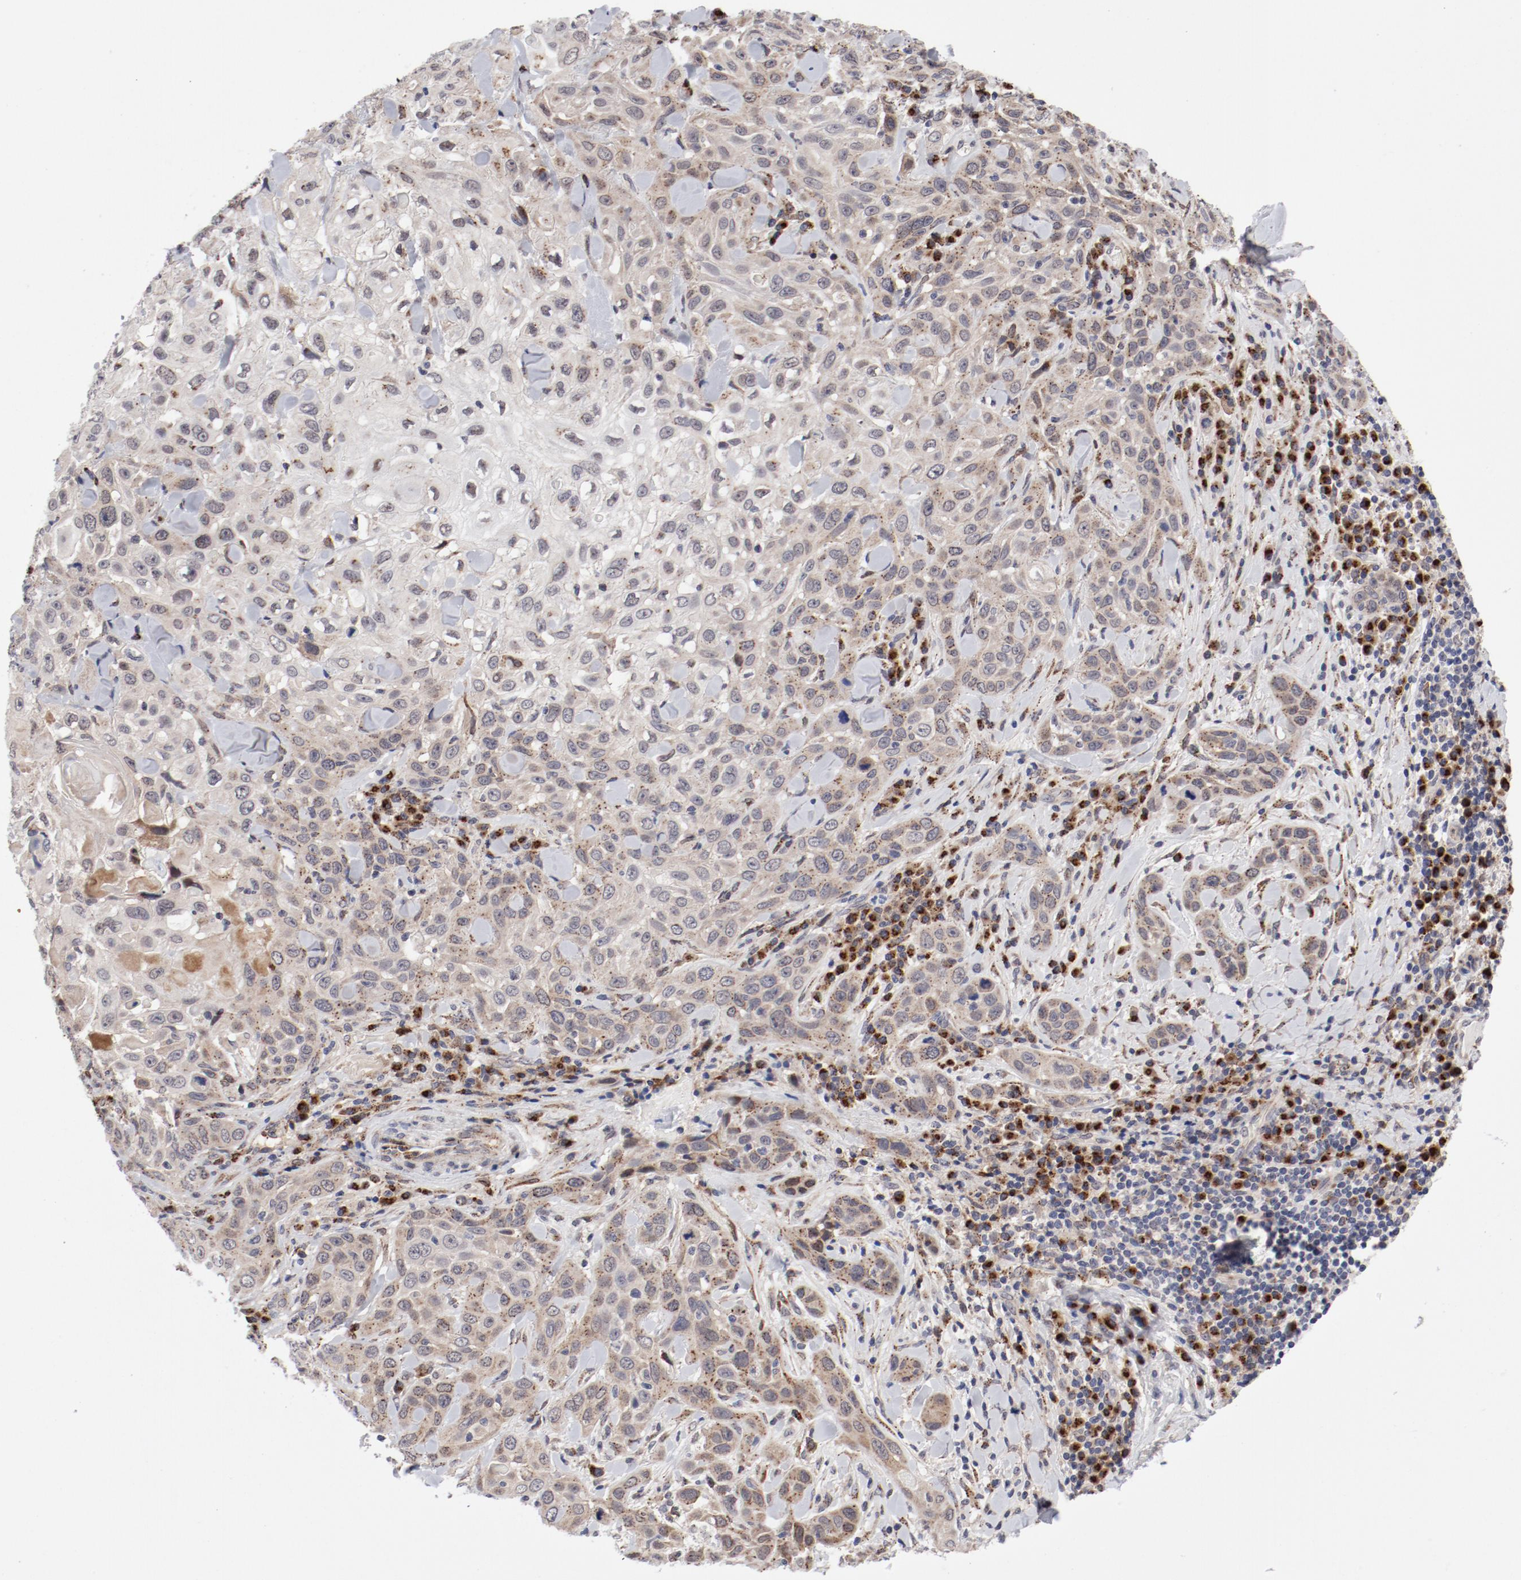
{"staining": {"intensity": "weak", "quantity": "<25%", "location": "cytoplasmic/membranous"}, "tissue": "skin cancer", "cell_type": "Tumor cells", "image_type": "cancer", "snomed": [{"axis": "morphology", "description": "Squamous cell carcinoma, NOS"}, {"axis": "topography", "description": "Skin"}], "caption": "An immunohistochemistry (IHC) micrograph of squamous cell carcinoma (skin) is shown. There is no staining in tumor cells of squamous cell carcinoma (skin). (Stains: DAB (3,3'-diaminobenzidine) IHC with hematoxylin counter stain, Microscopy: brightfield microscopy at high magnification).", "gene": "RPL12", "patient": {"sex": "male", "age": 84}}